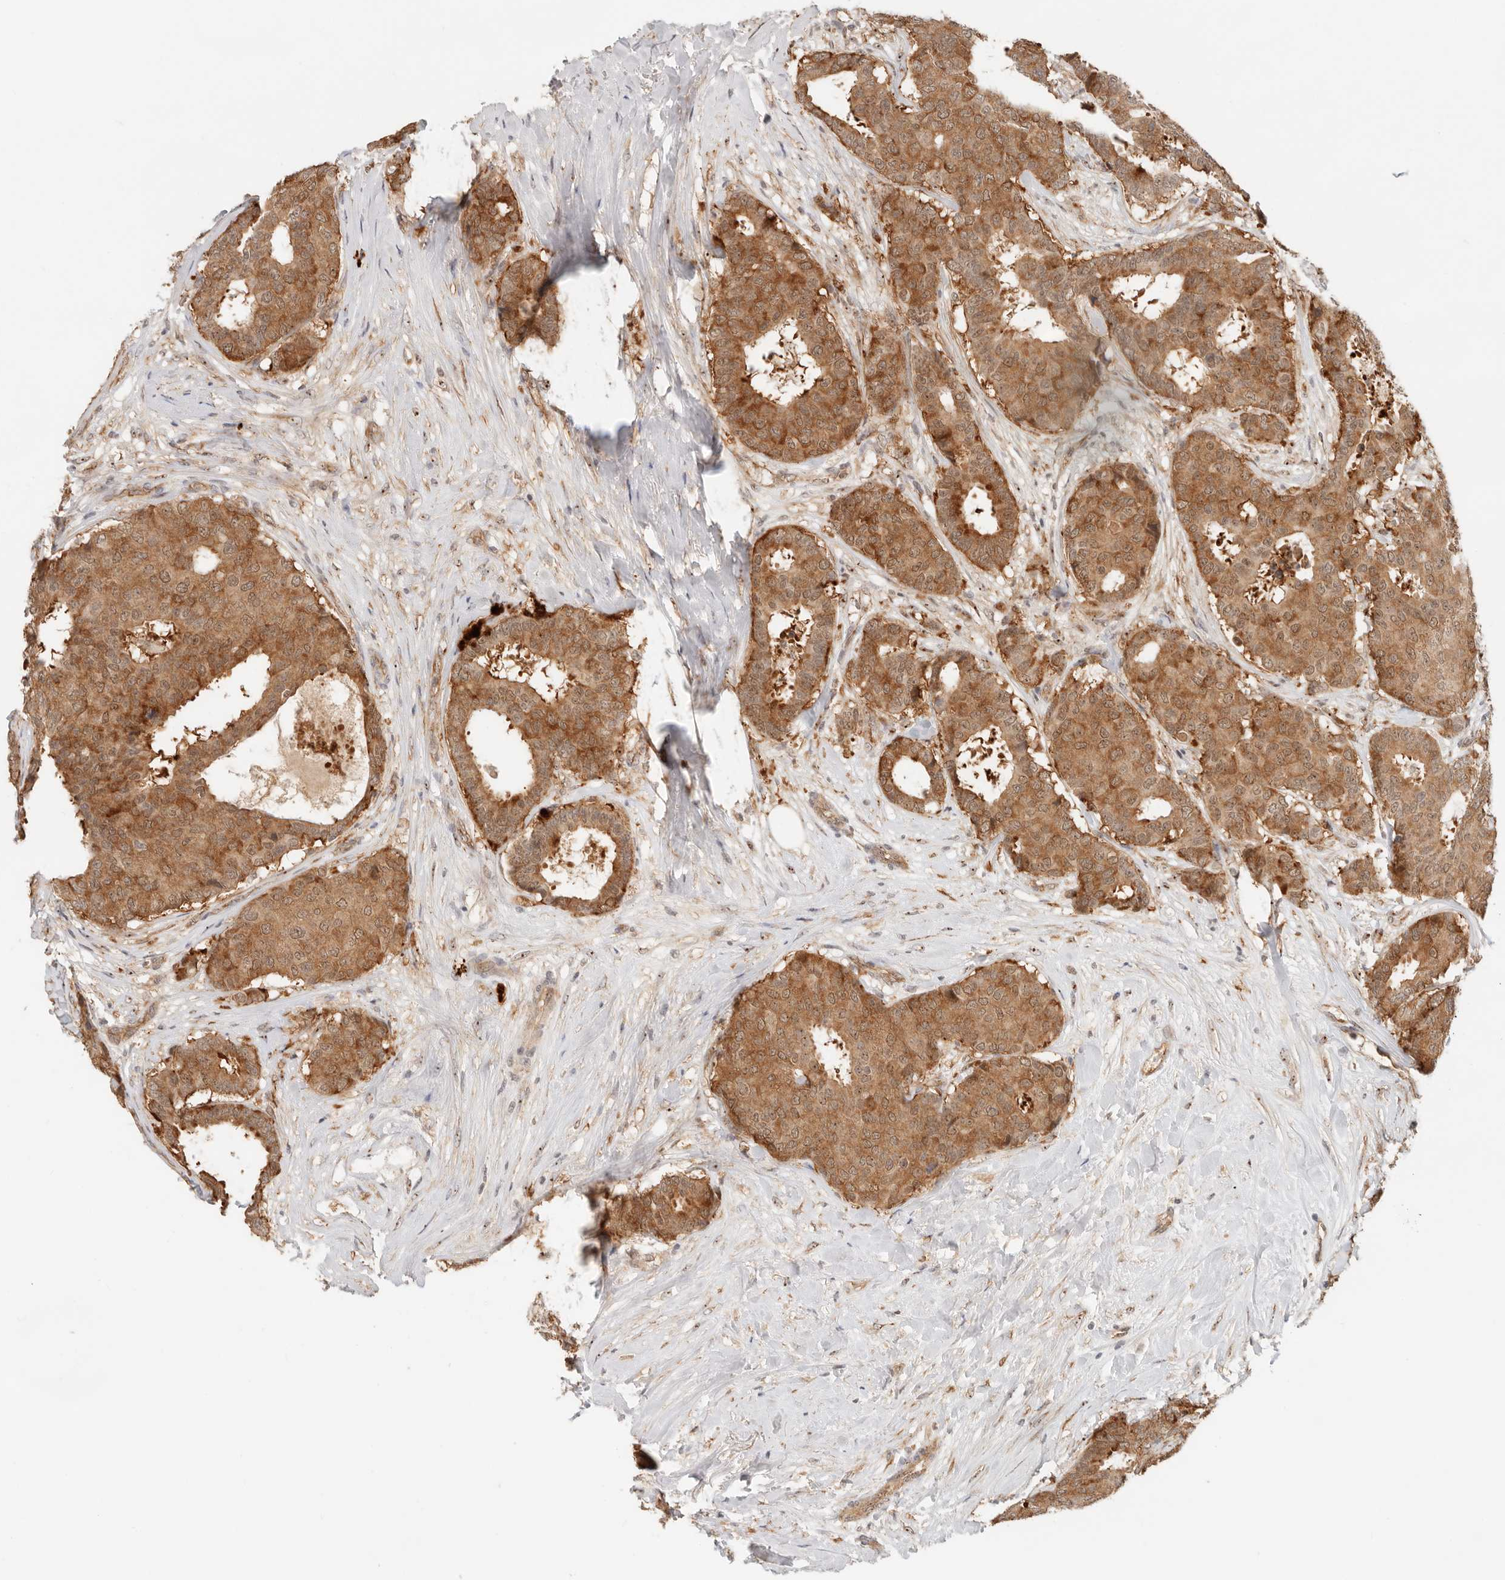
{"staining": {"intensity": "moderate", "quantity": ">75%", "location": "cytoplasmic/membranous"}, "tissue": "breast cancer", "cell_type": "Tumor cells", "image_type": "cancer", "snomed": [{"axis": "morphology", "description": "Duct carcinoma"}, {"axis": "topography", "description": "Breast"}], "caption": "Immunohistochemical staining of human intraductal carcinoma (breast) exhibits moderate cytoplasmic/membranous protein expression in about >75% of tumor cells.", "gene": "HEXD", "patient": {"sex": "female", "age": 75}}